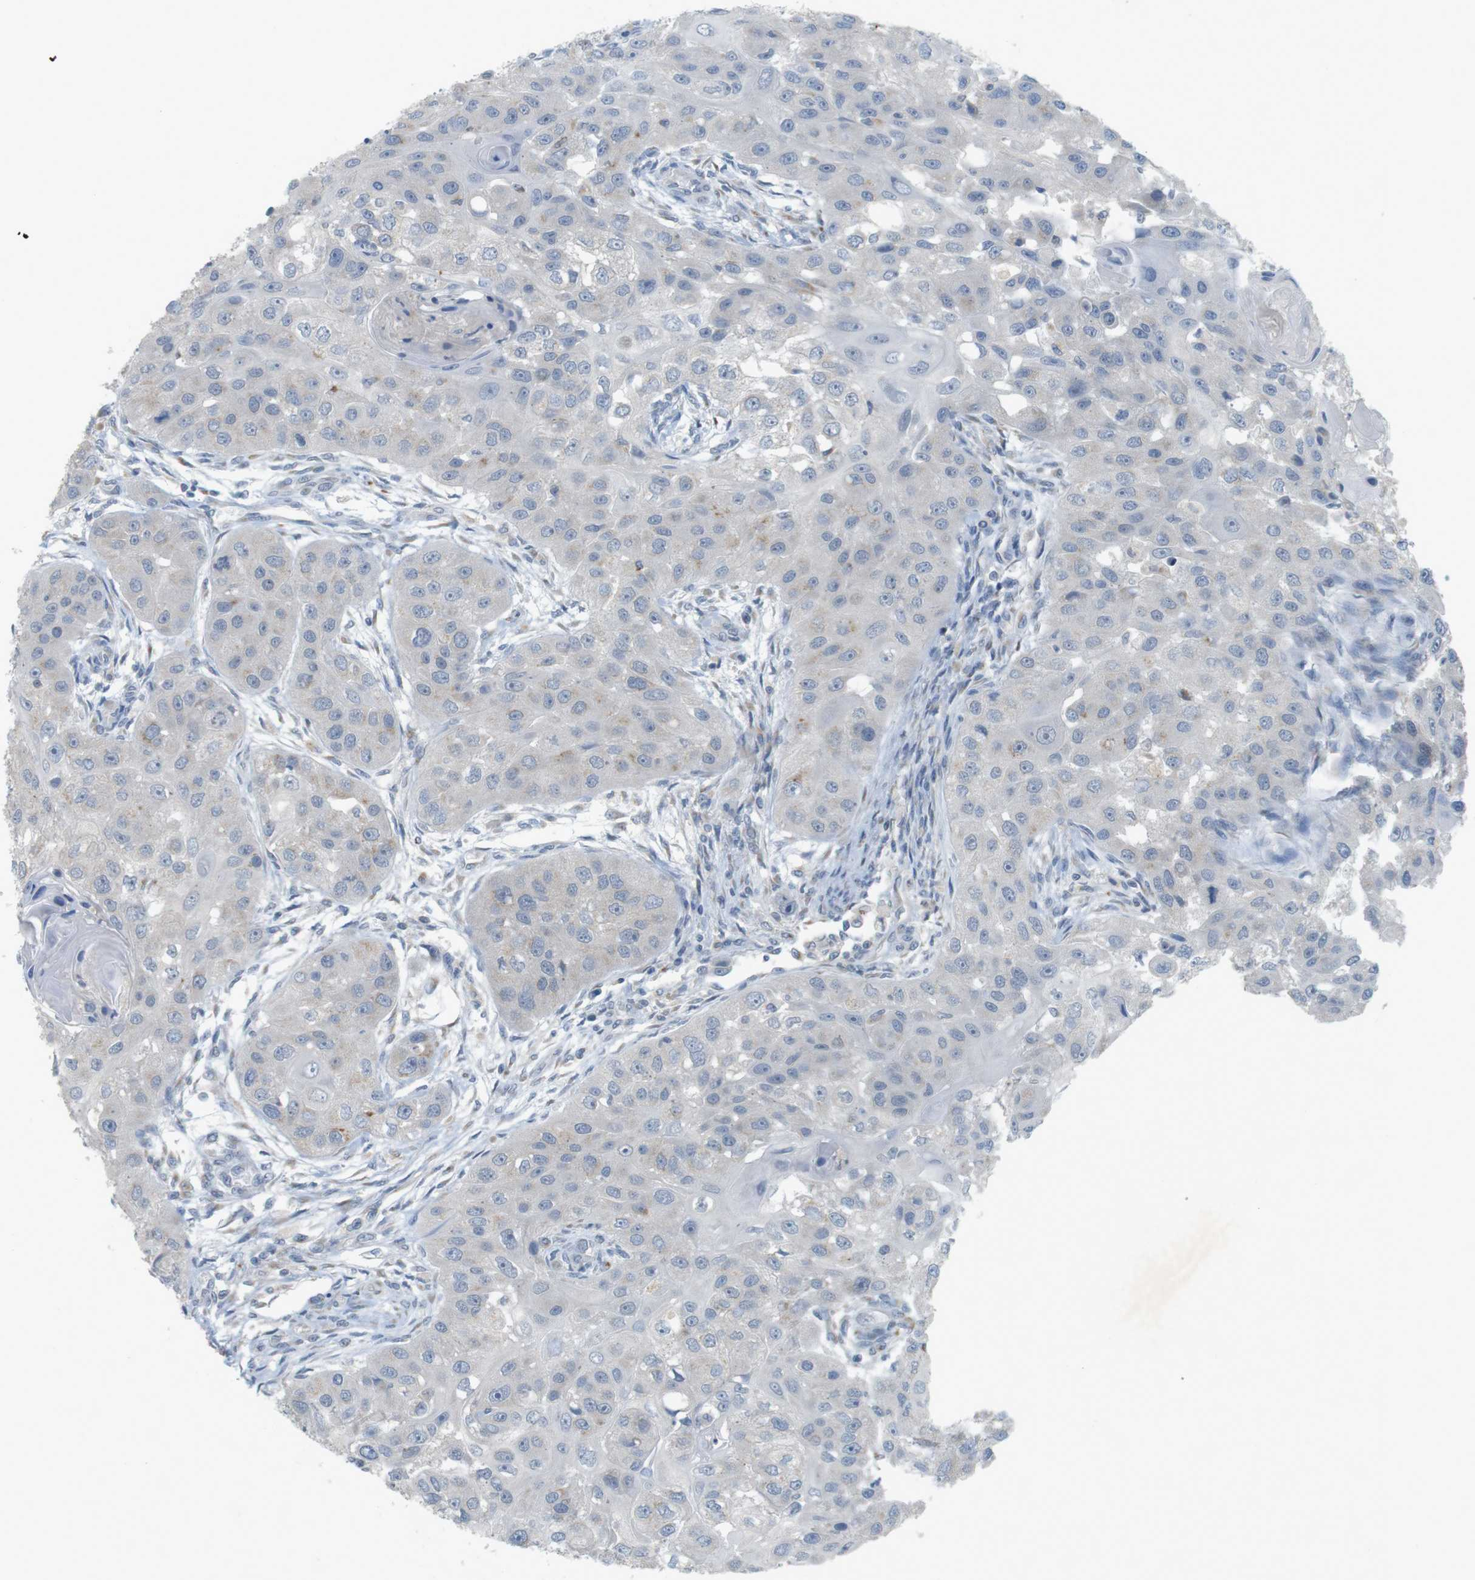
{"staining": {"intensity": "weak", "quantity": "<25%", "location": "cytoplasmic/membranous"}, "tissue": "head and neck cancer", "cell_type": "Tumor cells", "image_type": "cancer", "snomed": [{"axis": "morphology", "description": "Normal tissue, NOS"}, {"axis": "morphology", "description": "Squamous cell carcinoma, NOS"}, {"axis": "topography", "description": "Skeletal muscle"}, {"axis": "topography", "description": "Head-Neck"}], "caption": "IHC micrograph of neoplastic tissue: human head and neck cancer (squamous cell carcinoma) stained with DAB (3,3'-diaminobenzidine) reveals no significant protein staining in tumor cells. The staining was performed using DAB (3,3'-diaminobenzidine) to visualize the protein expression in brown, while the nuclei were stained in blue with hematoxylin (Magnification: 20x).", "gene": "YIPF3", "patient": {"sex": "male", "age": 51}}